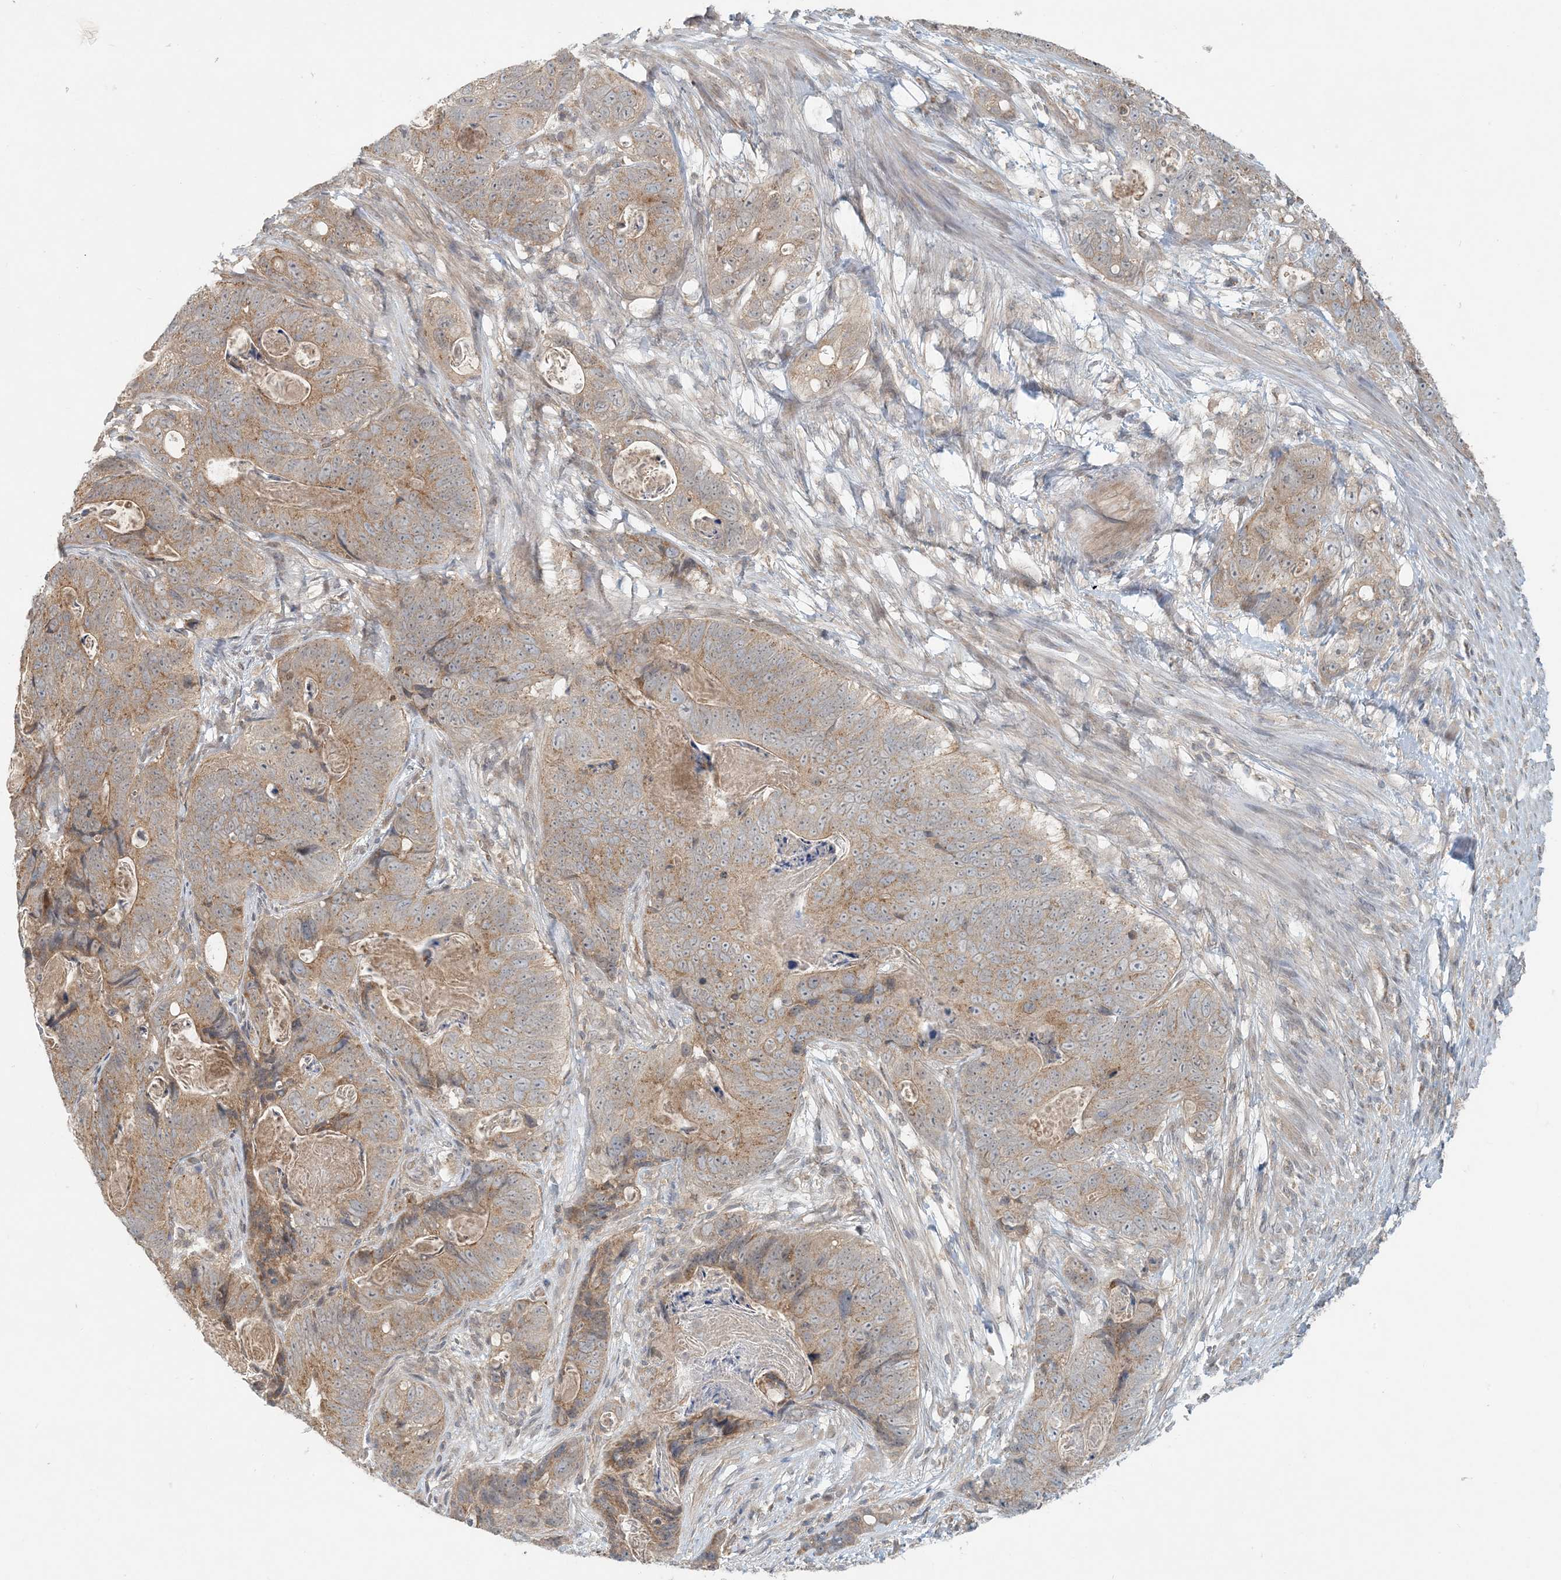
{"staining": {"intensity": "moderate", "quantity": ">75%", "location": "cytoplasmic/membranous"}, "tissue": "stomach cancer", "cell_type": "Tumor cells", "image_type": "cancer", "snomed": [{"axis": "morphology", "description": "Normal tissue, NOS"}, {"axis": "morphology", "description": "Adenocarcinoma, NOS"}, {"axis": "topography", "description": "Stomach"}], "caption": "About >75% of tumor cells in human stomach cancer reveal moderate cytoplasmic/membranous protein staining as visualized by brown immunohistochemical staining.", "gene": "OBI1", "patient": {"sex": "female", "age": 89}}